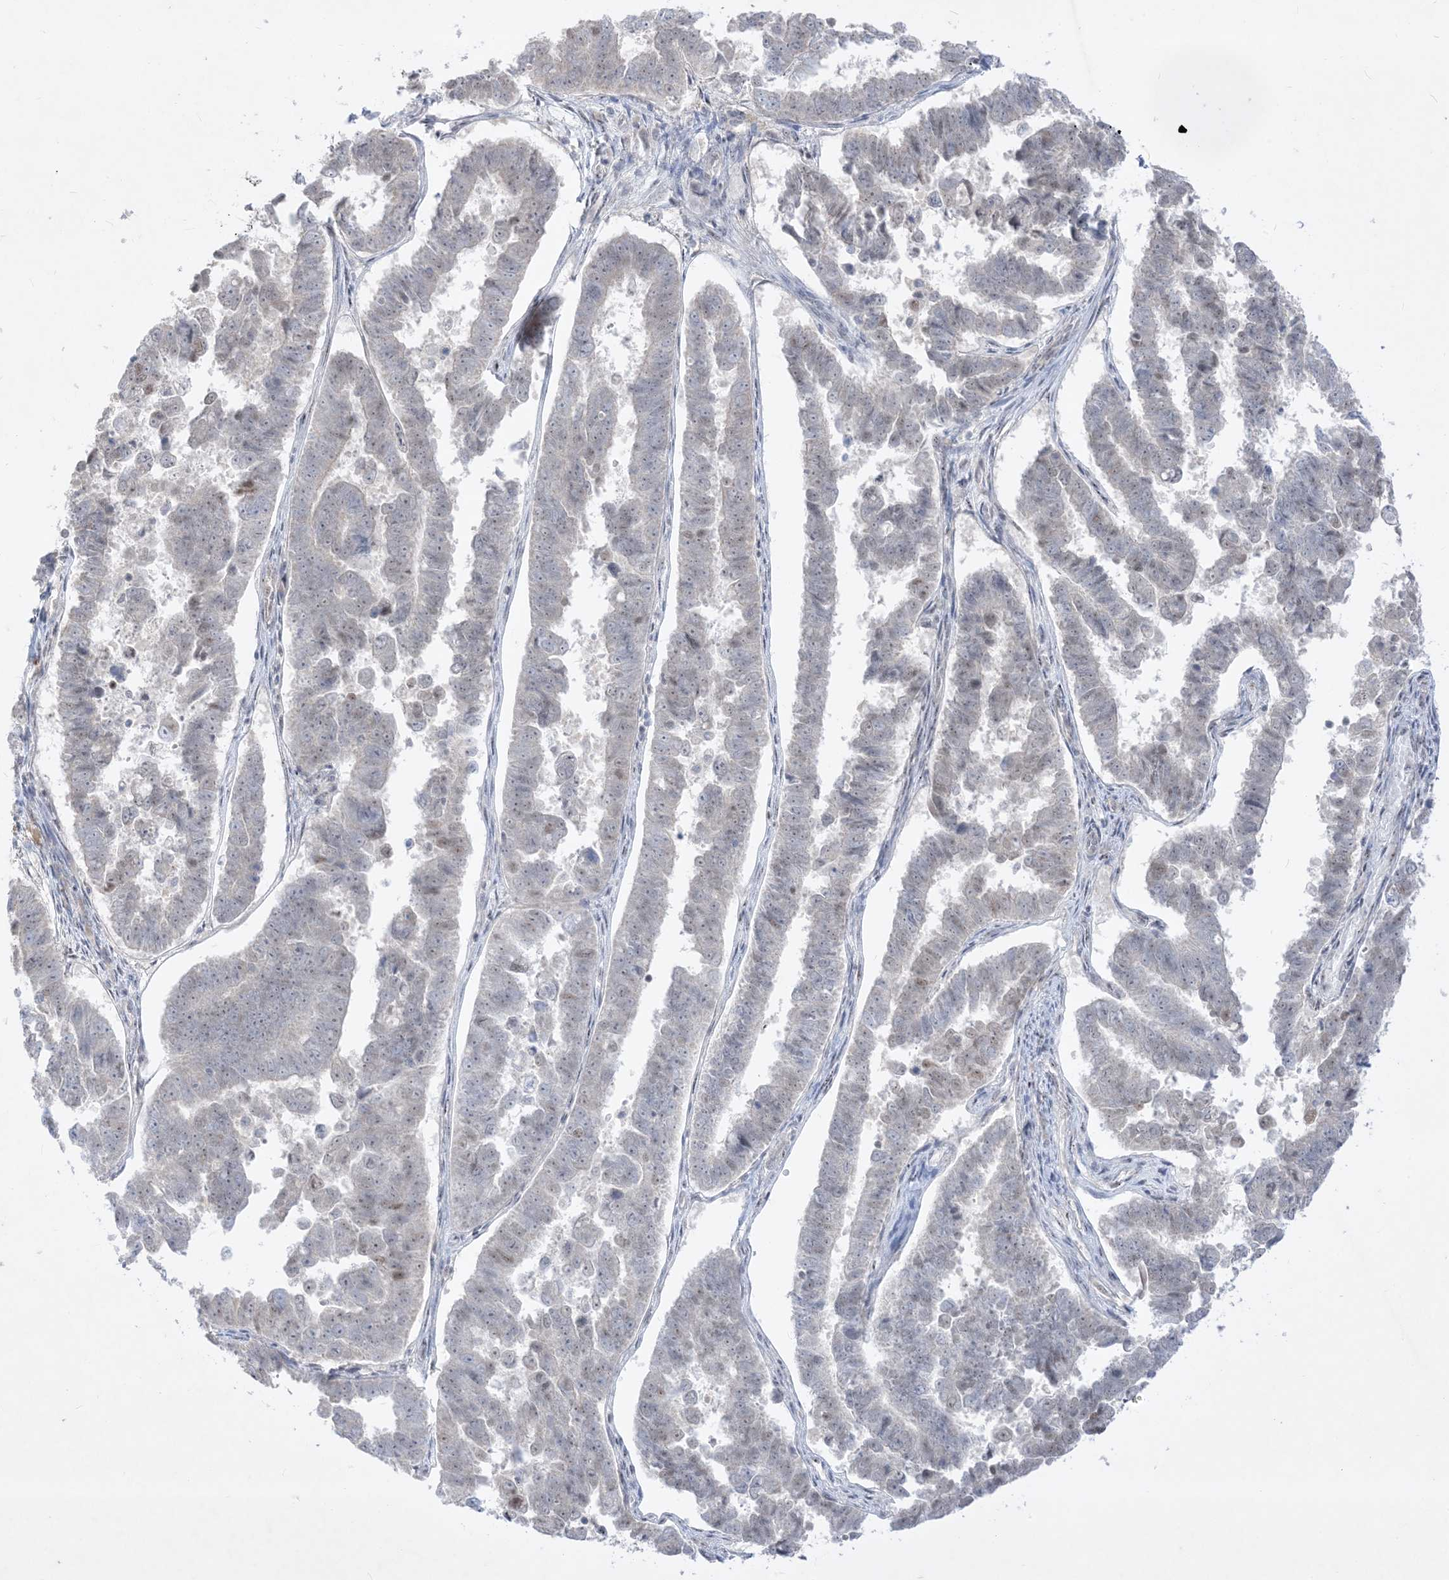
{"staining": {"intensity": "negative", "quantity": "none", "location": "none"}, "tissue": "endometrial cancer", "cell_type": "Tumor cells", "image_type": "cancer", "snomed": [{"axis": "morphology", "description": "Adenocarcinoma, NOS"}, {"axis": "topography", "description": "Endometrium"}], "caption": "An image of human endometrial adenocarcinoma is negative for staining in tumor cells. The staining was performed using DAB to visualize the protein expression in brown, while the nuclei were stained in blue with hematoxylin (Magnification: 20x).", "gene": "BHLHE40", "patient": {"sex": "female", "age": 75}}